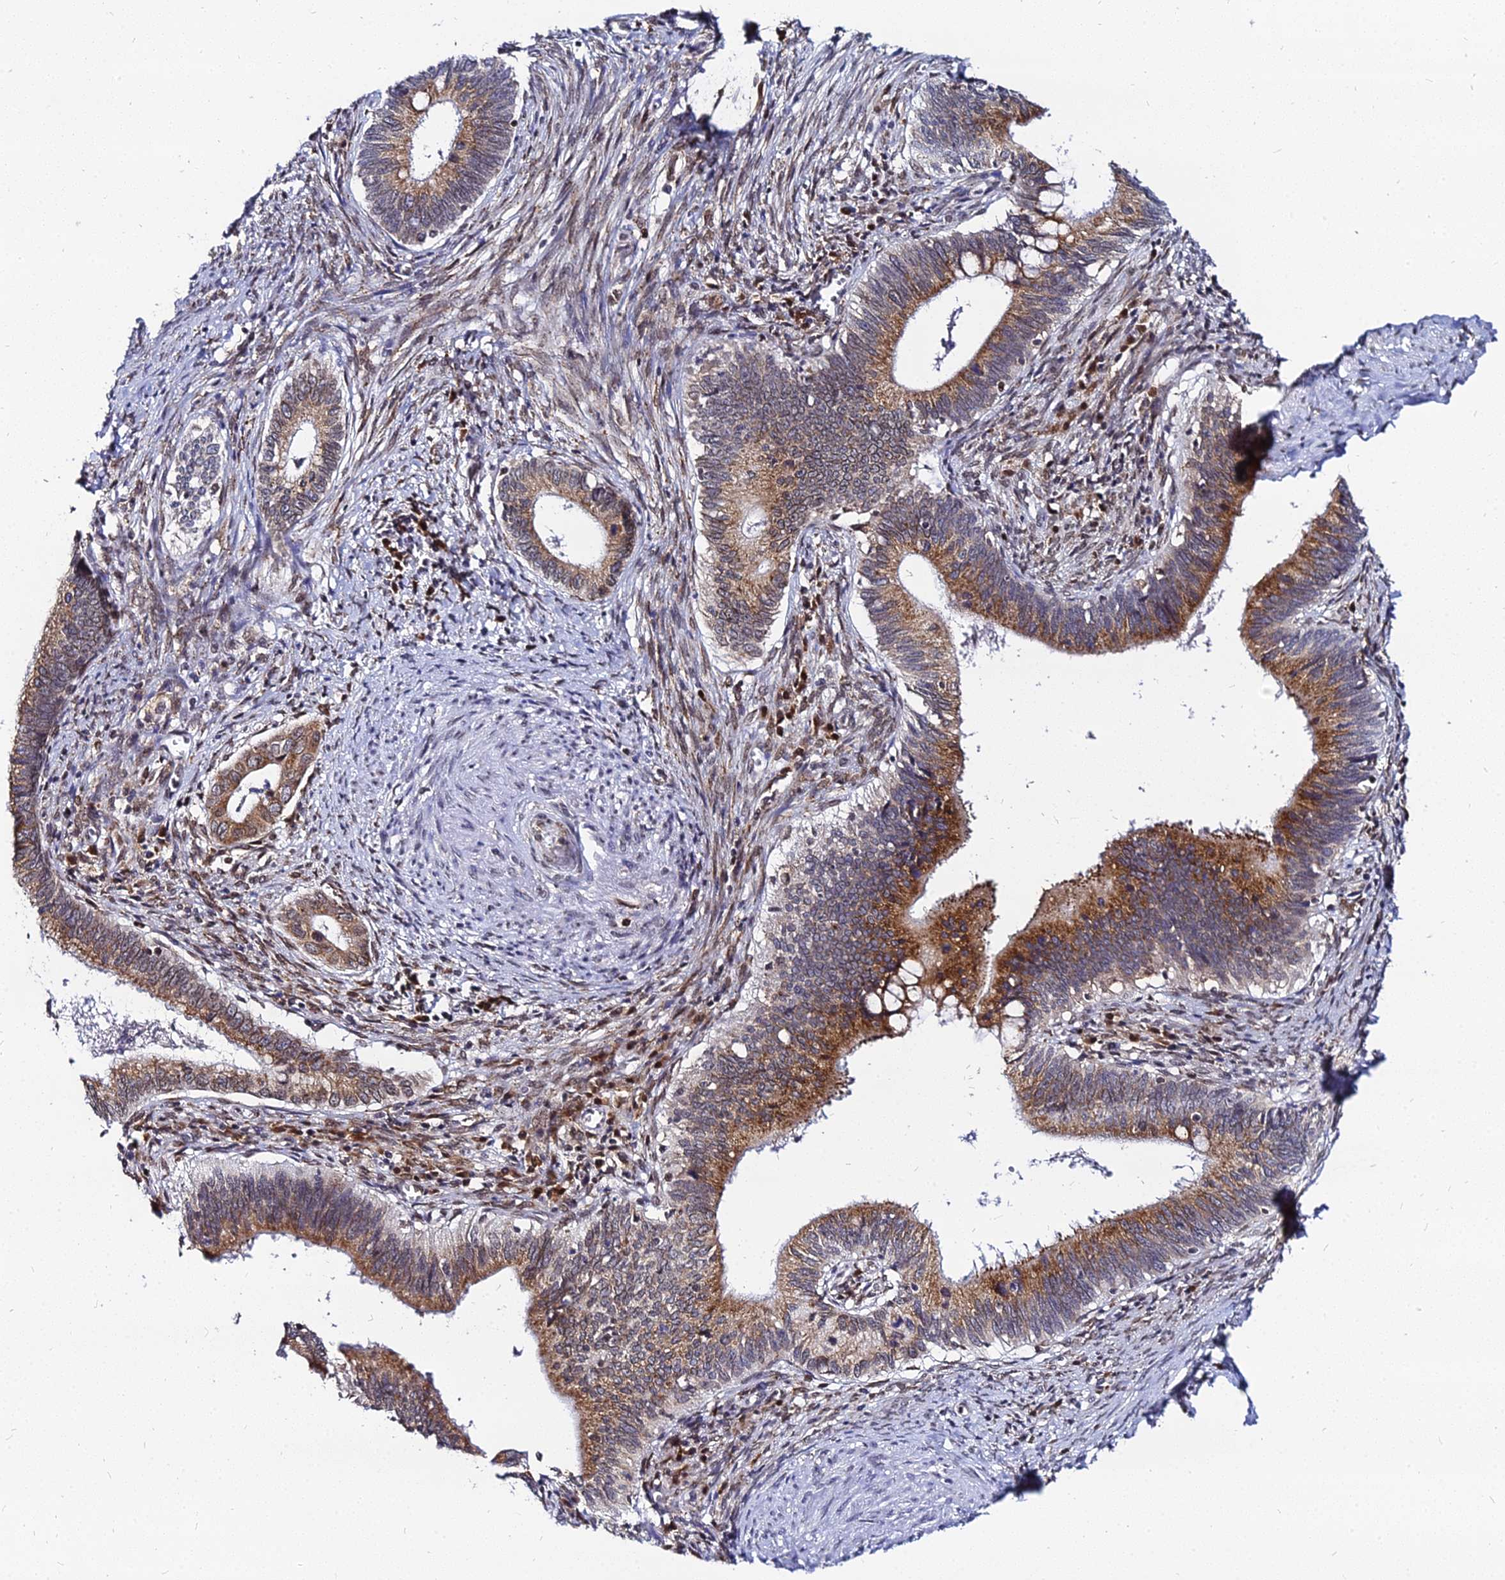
{"staining": {"intensity": "moderate", "quantity": ">75%", "location": "cytoplasmic/membranous"}, "tissue": "cervical cancer", "cell_type": "Tumor cells", "image_type": "cancer", "snomed": [{"axis": "morphology", "description": "Adenocarcinoma, NOS"}, {"axis": "topography", "description": "Cervix"}], "caption": "IHC micrograph of neoplastic tissue: human adenocarcinoma (cervical) stained using immunohistochemistry (IHC) displays medium levels of moderate protein expression localized specifically in the cytoplasmic/membranous of tumor cells, appearing as a cytoplasmic/membranous brown color.", "gene": "RNF121", "patient": {"sex": "female", "age": 42}}